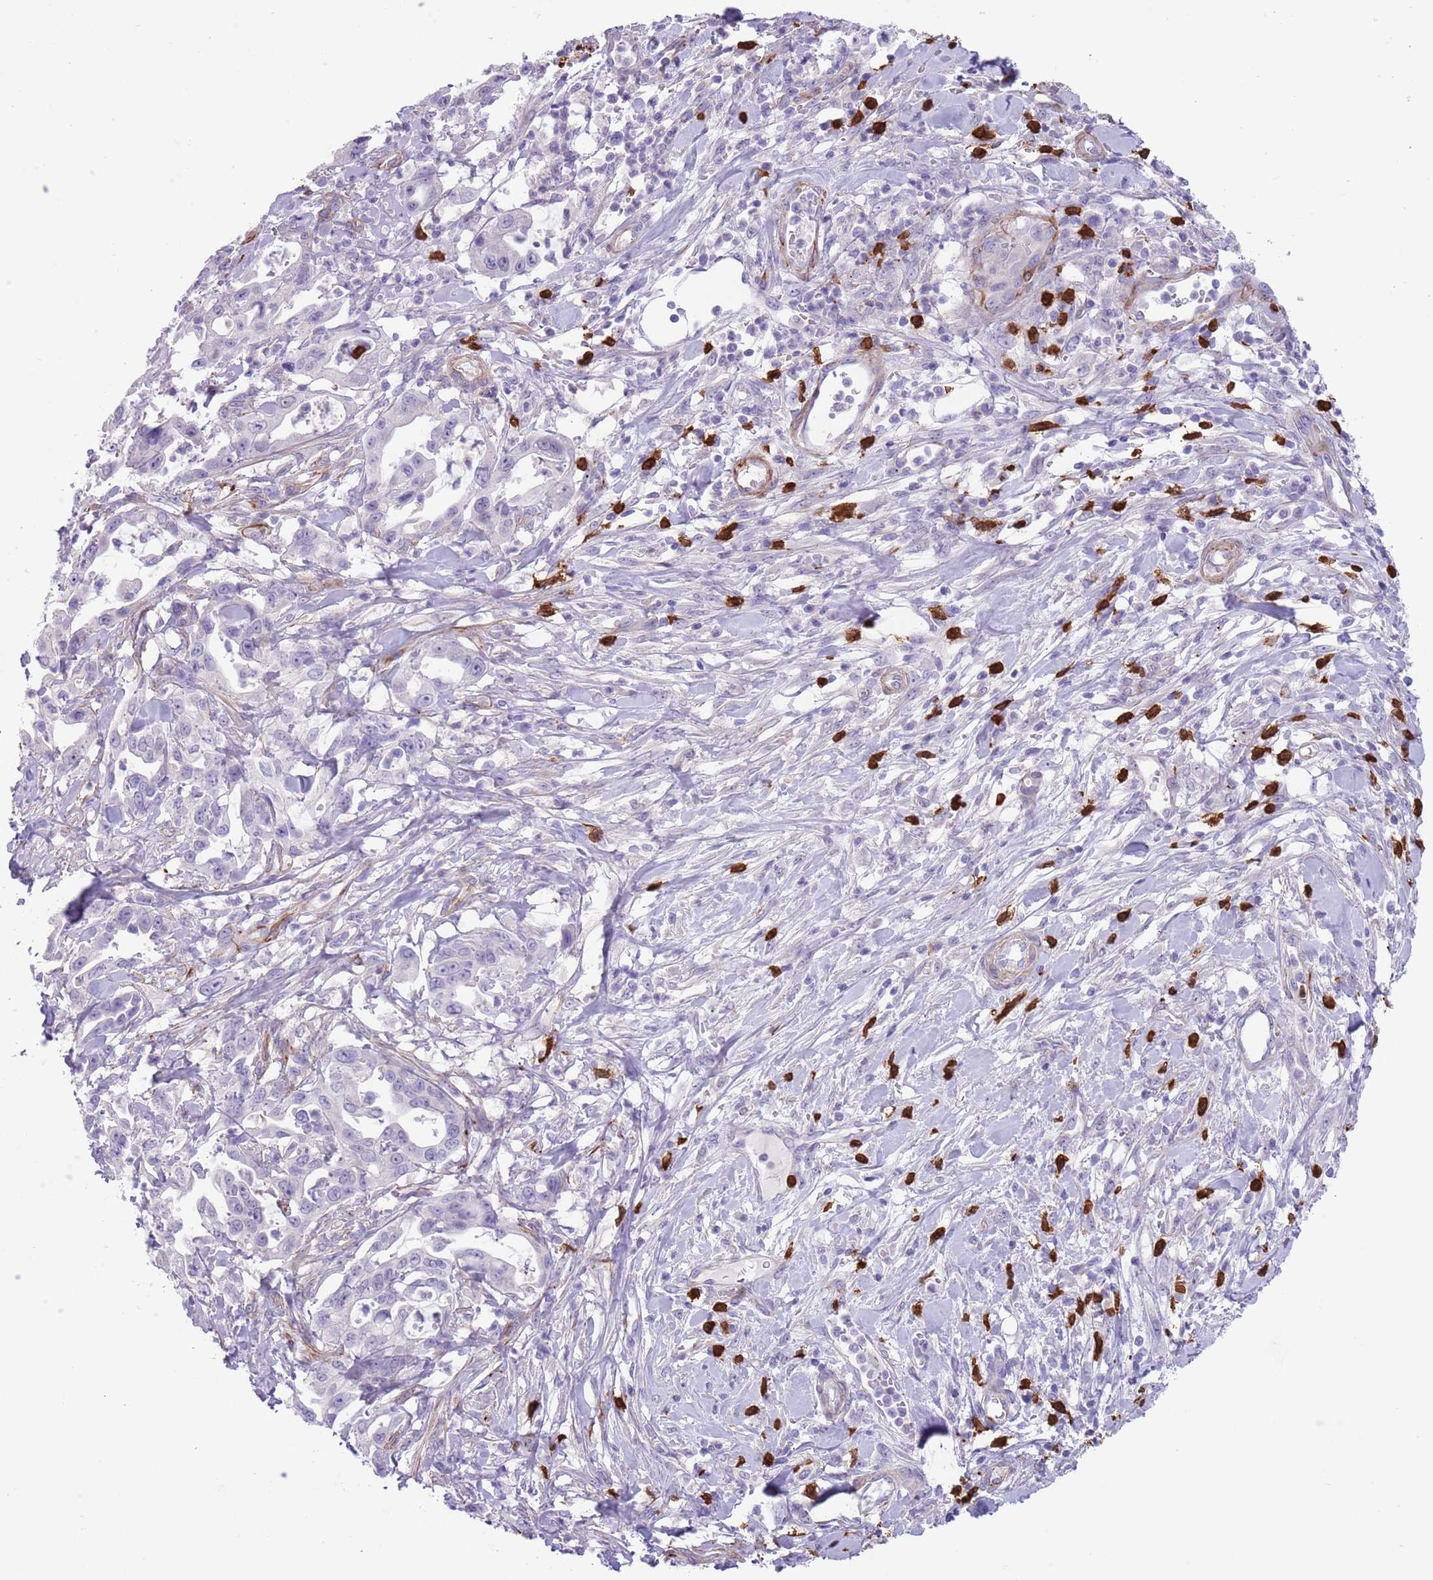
{"staining": {"intensity": "negative", "quantity": "none", "location": "none"}, "tissue": "pancreatic cancer", "cell_type": "Tumor cells", "image_type": "cancer", "snomed": [{"axis": "morphology", "description": "Adenocarcinoma, NOS"}, {"axis": "topography", "description": "Pancreas"}], "caption": "A micrograph of pancreatic adenocarcinoma stained for a protein shows no brown staining in tumor cells.", "gene": "TSGA13", "patient": {"sex": "female", "age": 61}}